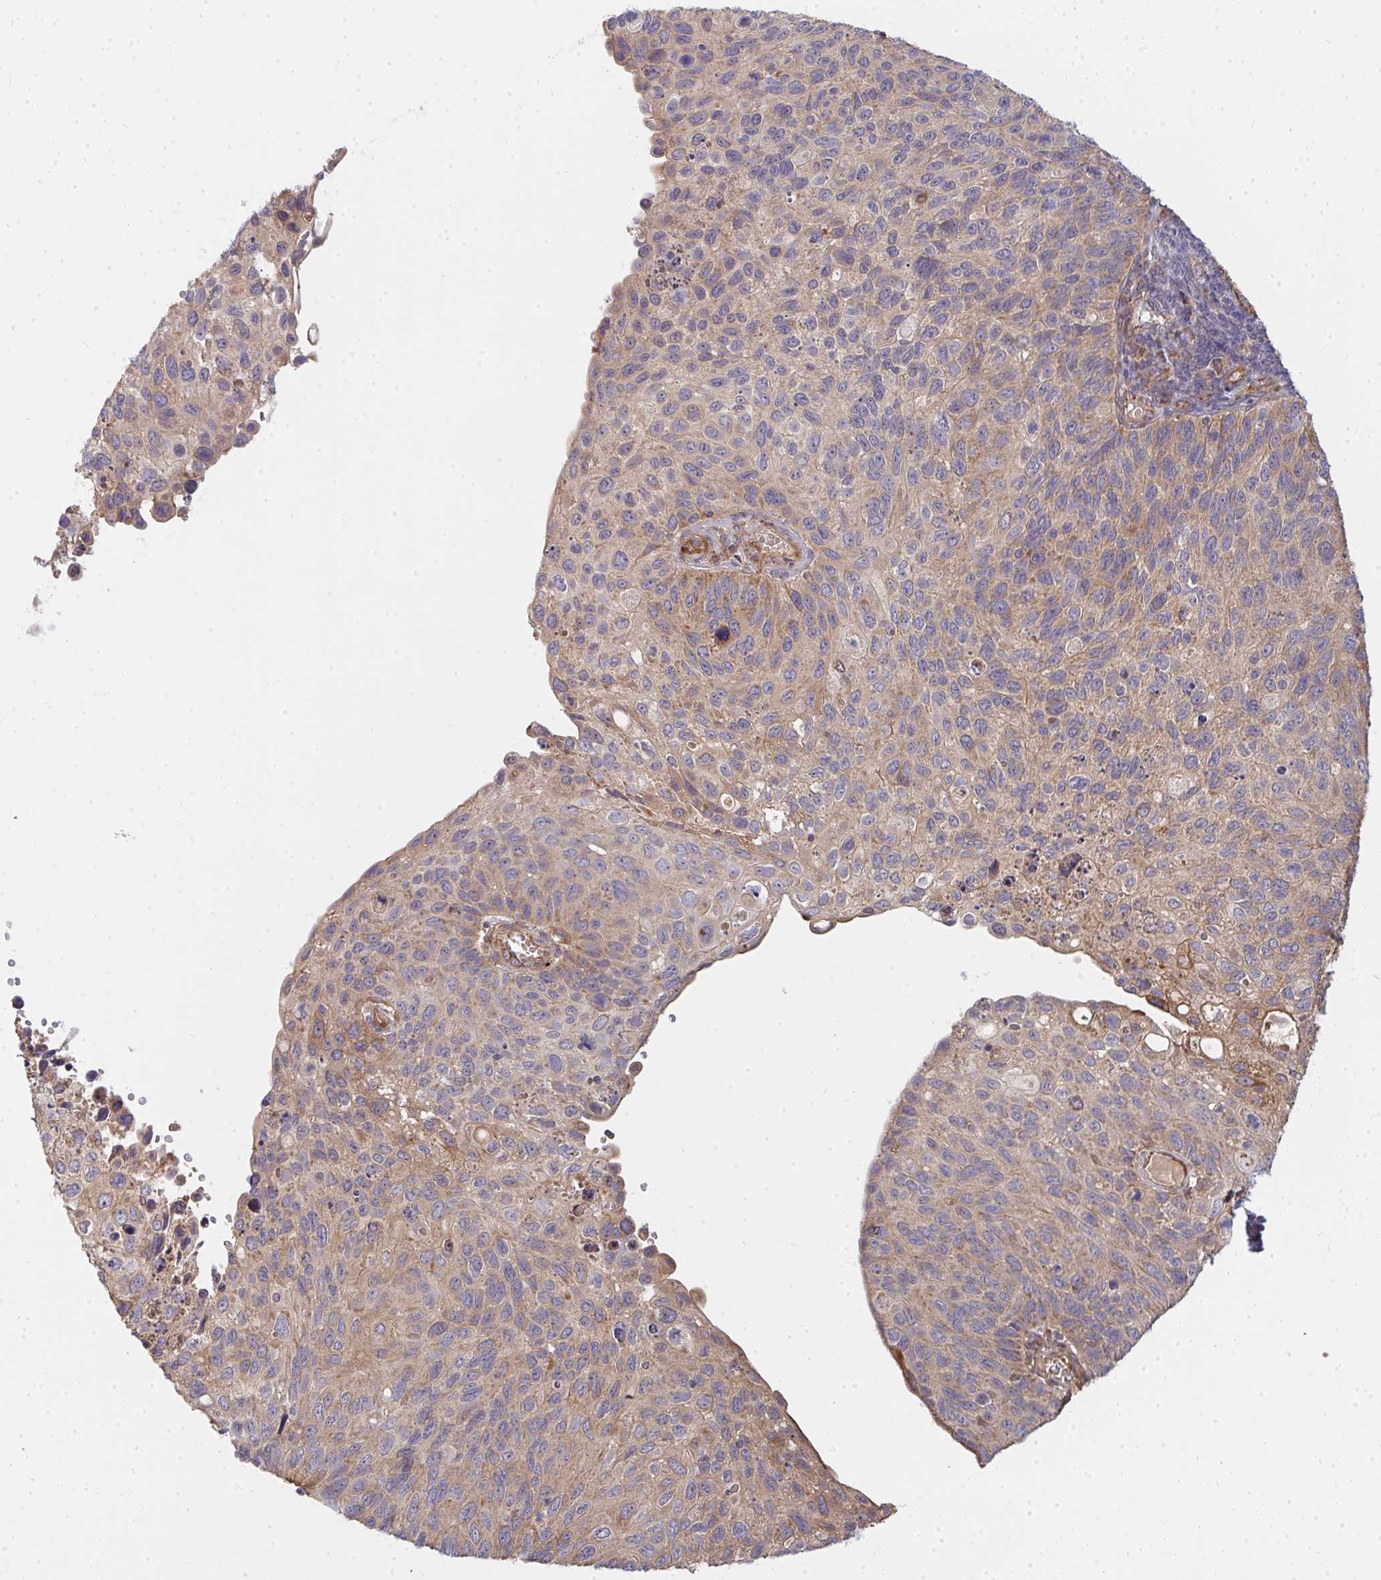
{"staining": {"intensity": "weak", "quantity": "<25%", "location": "cytoplasmic/membranous"}, "tissue": "cervical cancer", "cell_type": "Tumor cells", "image_type": "cancer", "snomed": [{"axis": "morphology", "description": "Squamous cell carcinoma, NOS"}, {"axis": "topography", "description": "Cervix"}], "caption": "Squamous cell carcinoma (cervical) was stained to show a protein in brown. There is no significant expression in tumor cells.", "gene": "B4GALT6", "patient": {"sex": "female", "age": 70}}